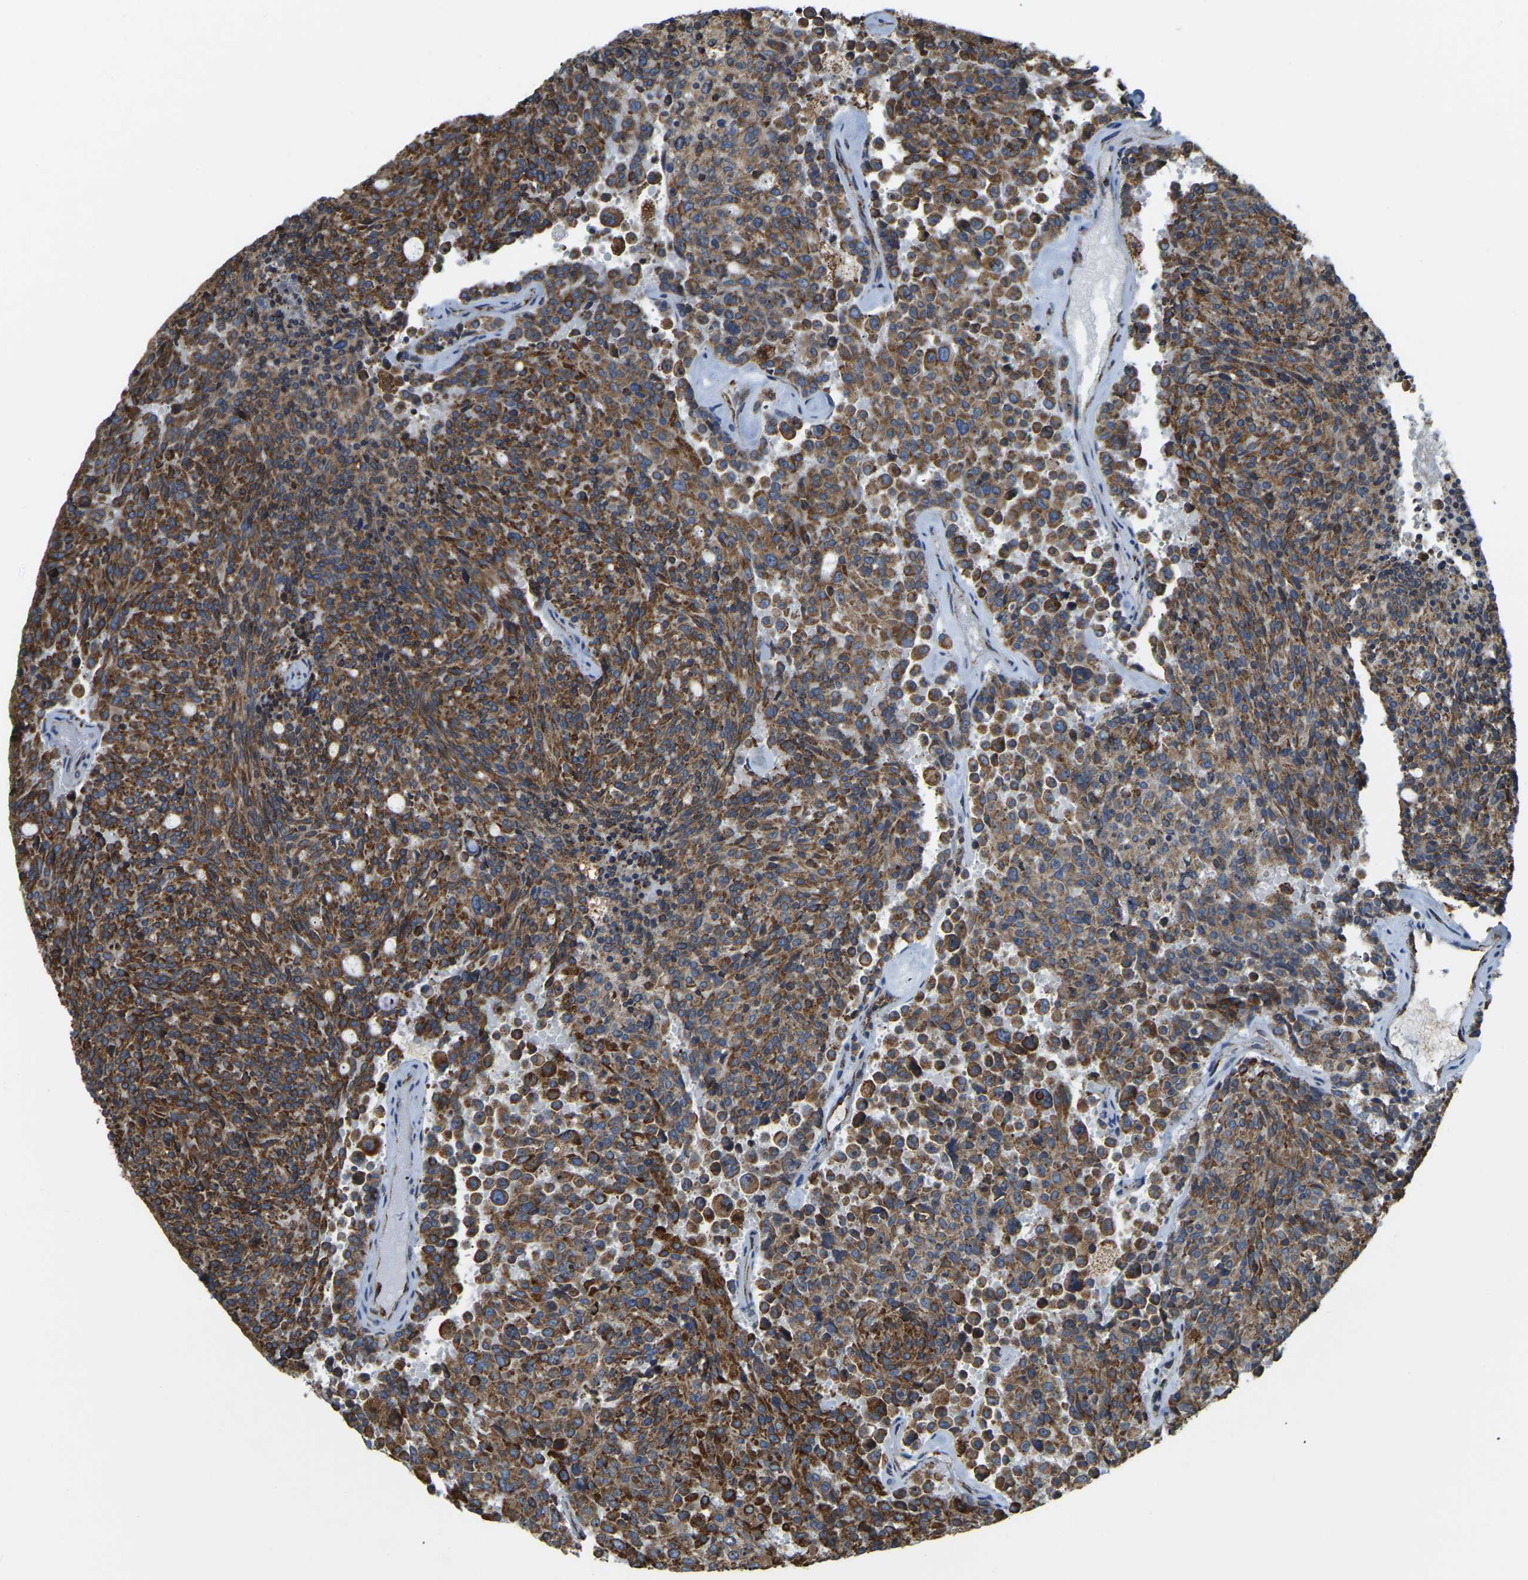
{"staining": {"intensity": "strong", "quantity": ">75%", "location": "cytoplasmic/membranous"}, "tissue": "carcinoid", "cell_type": "Tumor cells", "image_type": "cancer", "snomed": [{"axis": "morphology", "description": "Carcinoid, malignant, NOS"}, {"axis": "topography", "description": "Pancreas"}], "caption": "Protein analysis of carcinoid (malignant) tissue reveals strong cytoplasmic/membranous expression in approximately >75% of tumor cells.", "gene": "RNF115", "patient": {"sex": "female", "age": 54}}